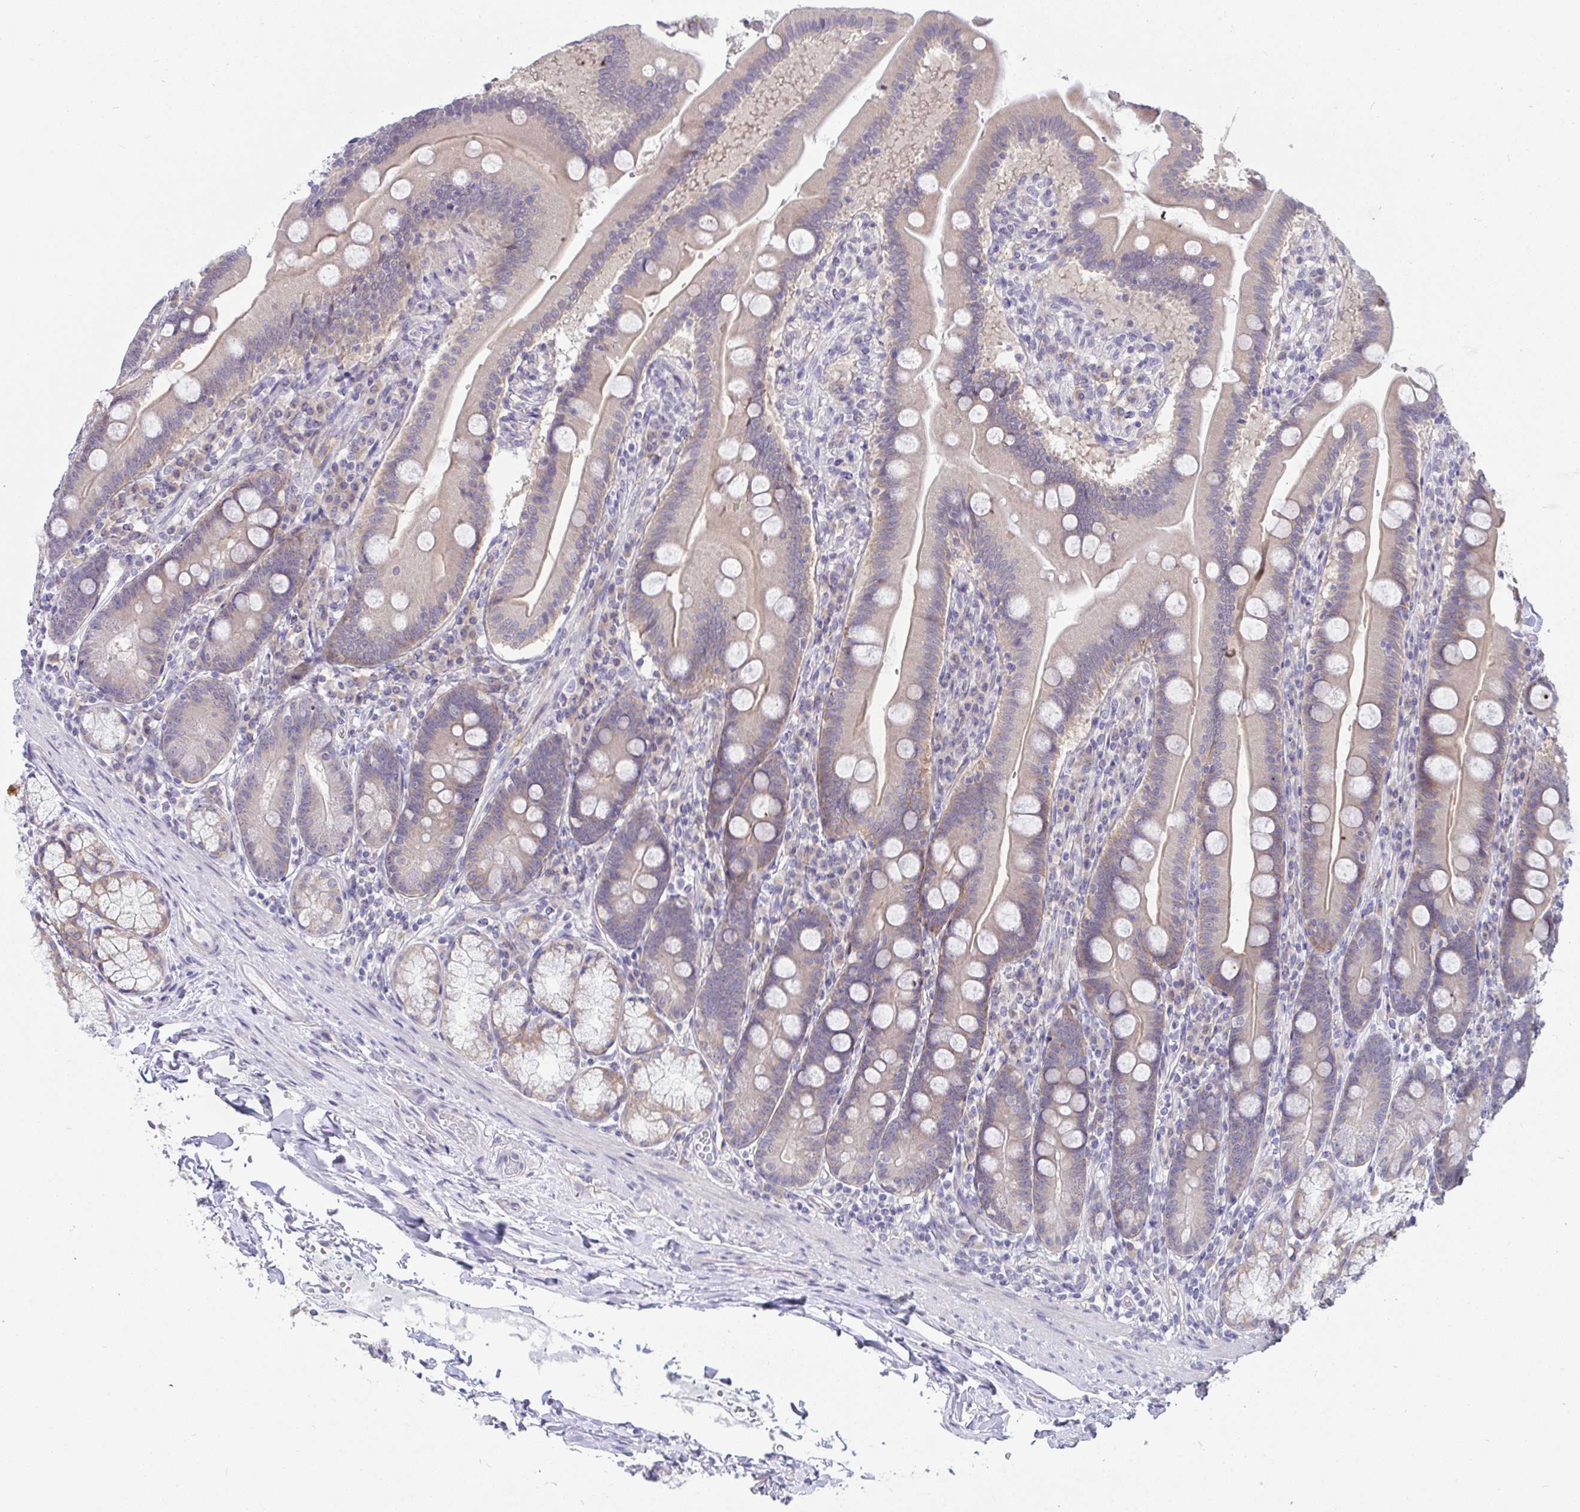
{"staining": {"intensity": "weak", "quantity": "25%-75%", "location": "cytoplasmic/membranous"}, "tissue": "duodenum", "cell_type": "Glandular cells", "image_type": "normal", "snomed": [{"axis": "morphology", "description": "Normal tissue, NOS"}, {"axis": "topography", "description": "Duodenum"}], "caption": "Weak cytoplasmic/membranous expression is identified in about 25%-75% of glandular cells in unremarkable duodenum. (Brightfield microscopy of DAB IHC at high magnification).", "gene": "TMEM41A", "patient": {"sex": "female", "age": 67}}